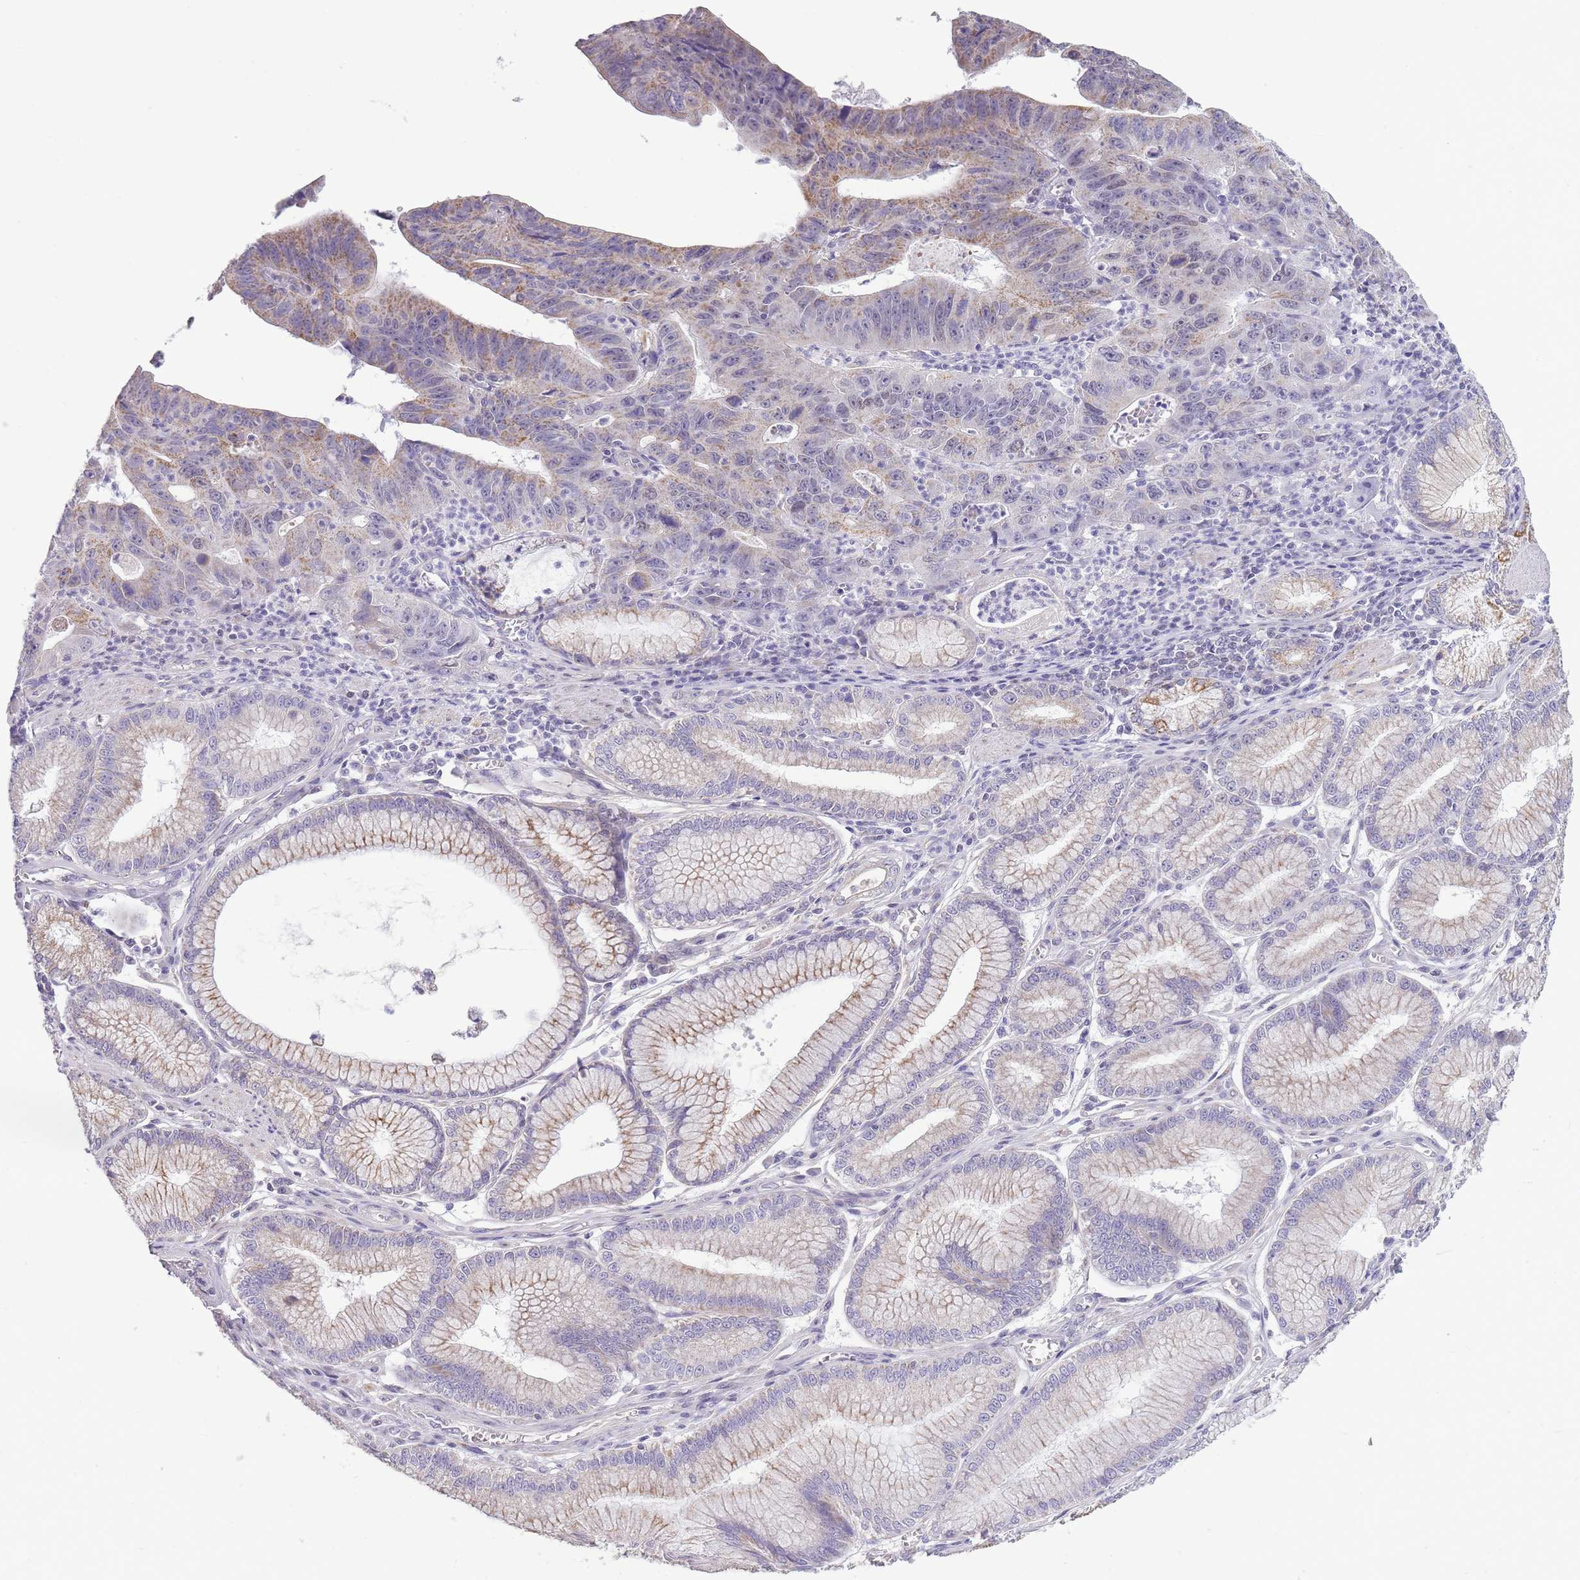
{"staining": {"intensity": "moderate", "quantity": "25%-75%", "location": "cytoplasmic/membranous"}, "tissue": "stomach cancer", "cell_type": "Tumor cells", "image_type": "cancer", "snomed": [{"axis": "morphology", "description": "Adenocarcinoma, NOS"}, {"axis": "topography", "description": "Stomach"}], "caption": "The photomicrograph exhibits staining of stomach adenocarcinoma, revealing moderate cytoplasmic/membranous protein staining (brown color) within tumor cells.", "gene": "ZBTB24", "patient": {"sex": "male", "age": 59}}